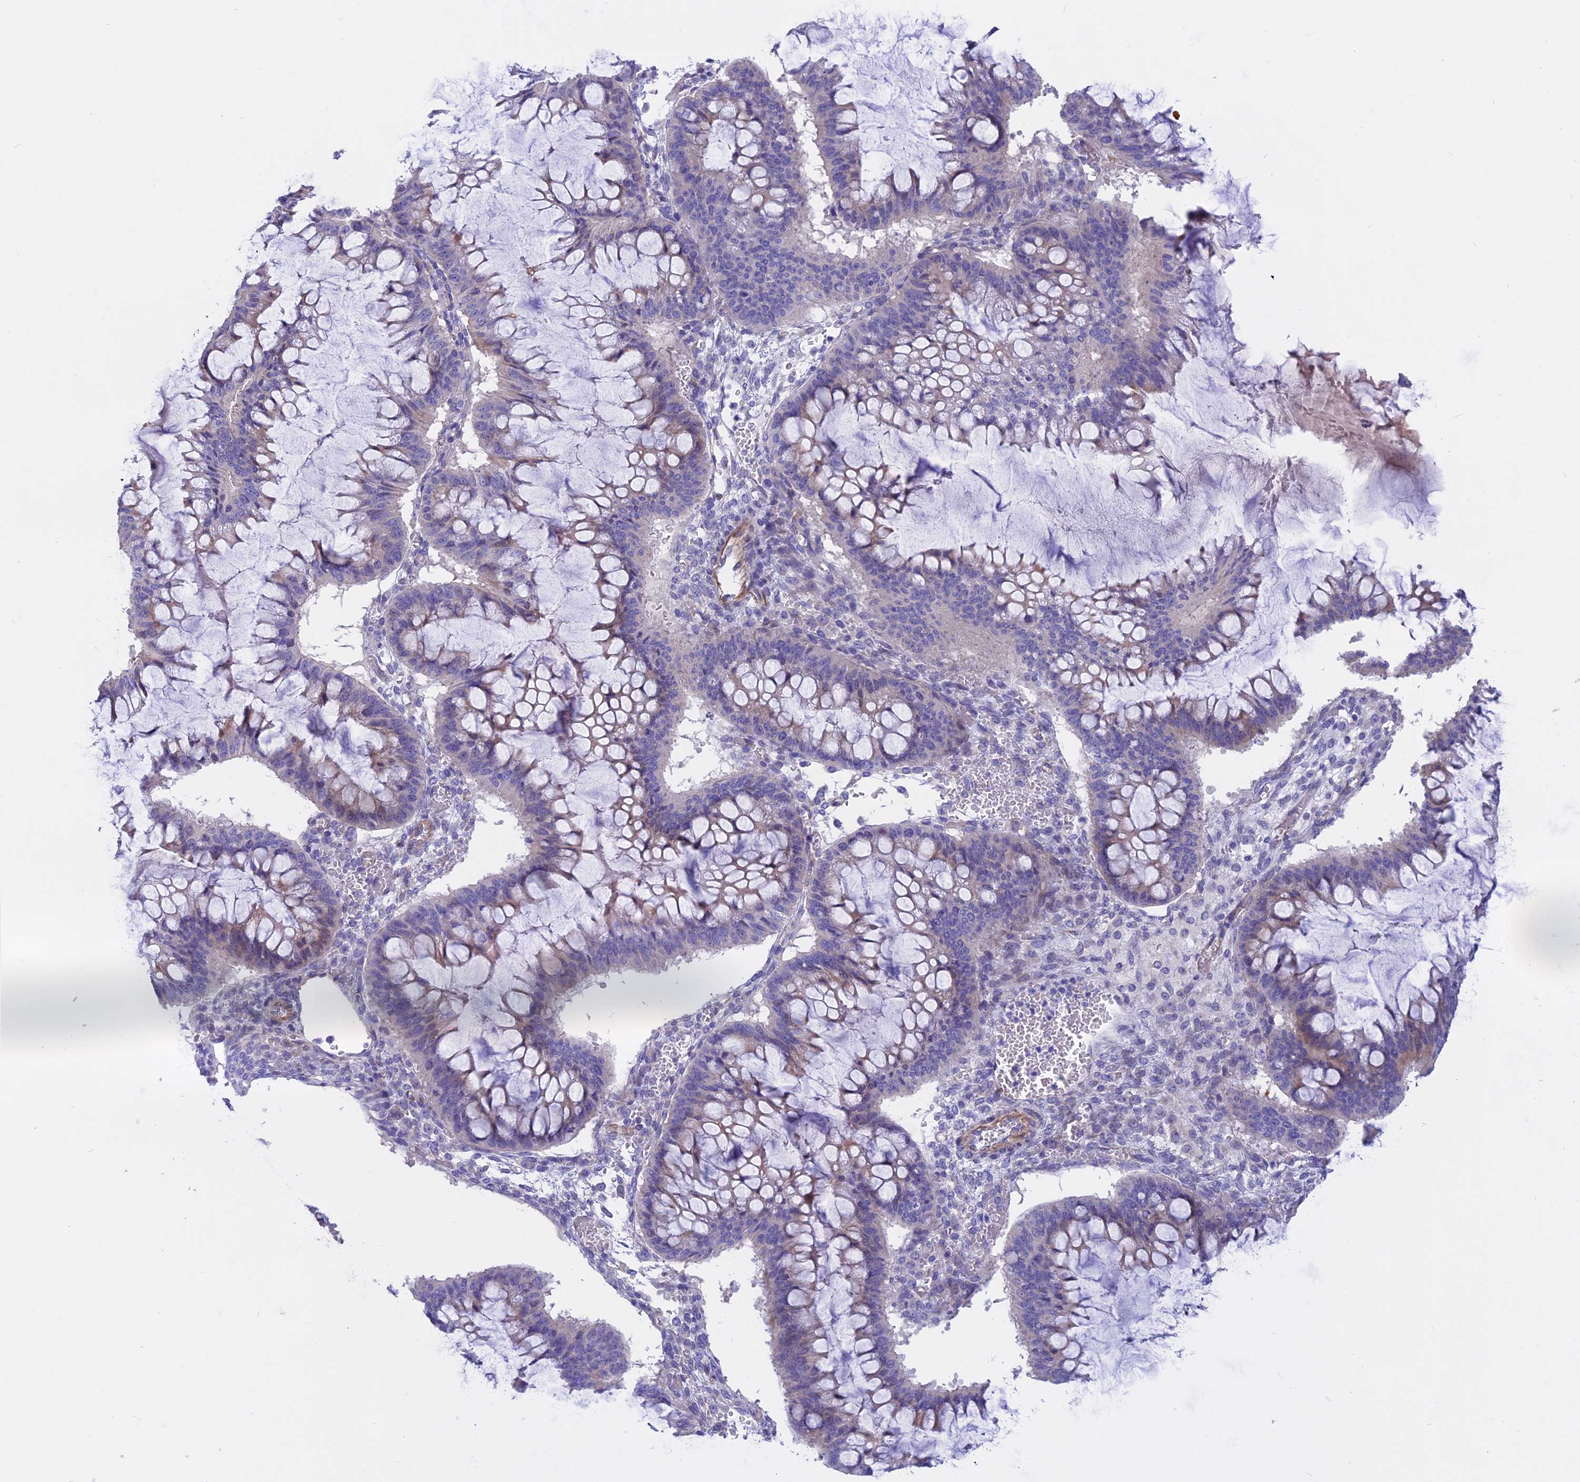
{"staining": {"intensity": "weak", "quantity": "<25%", "location": "cytoplasmic/membranous"}, "tissue": "ovarian cancer", "cell_type": "Tumor cells", "image_type": "cancer", "snomed": [{"axis": "morphology", "description": "Cystadenocarcinoma, mucinous, NOS"}, {"axis": "topography", "description": "Ovary"}], "caption": "DAB (3,3'-diaminobenzidine) immunohistochemical staining of mucinous cystadenocarcinoma (ovarian) demonstrates no significant positivity in tumor cells.", "gene": "TMEM138", "patient": {"sex": "female", "age": 73}}